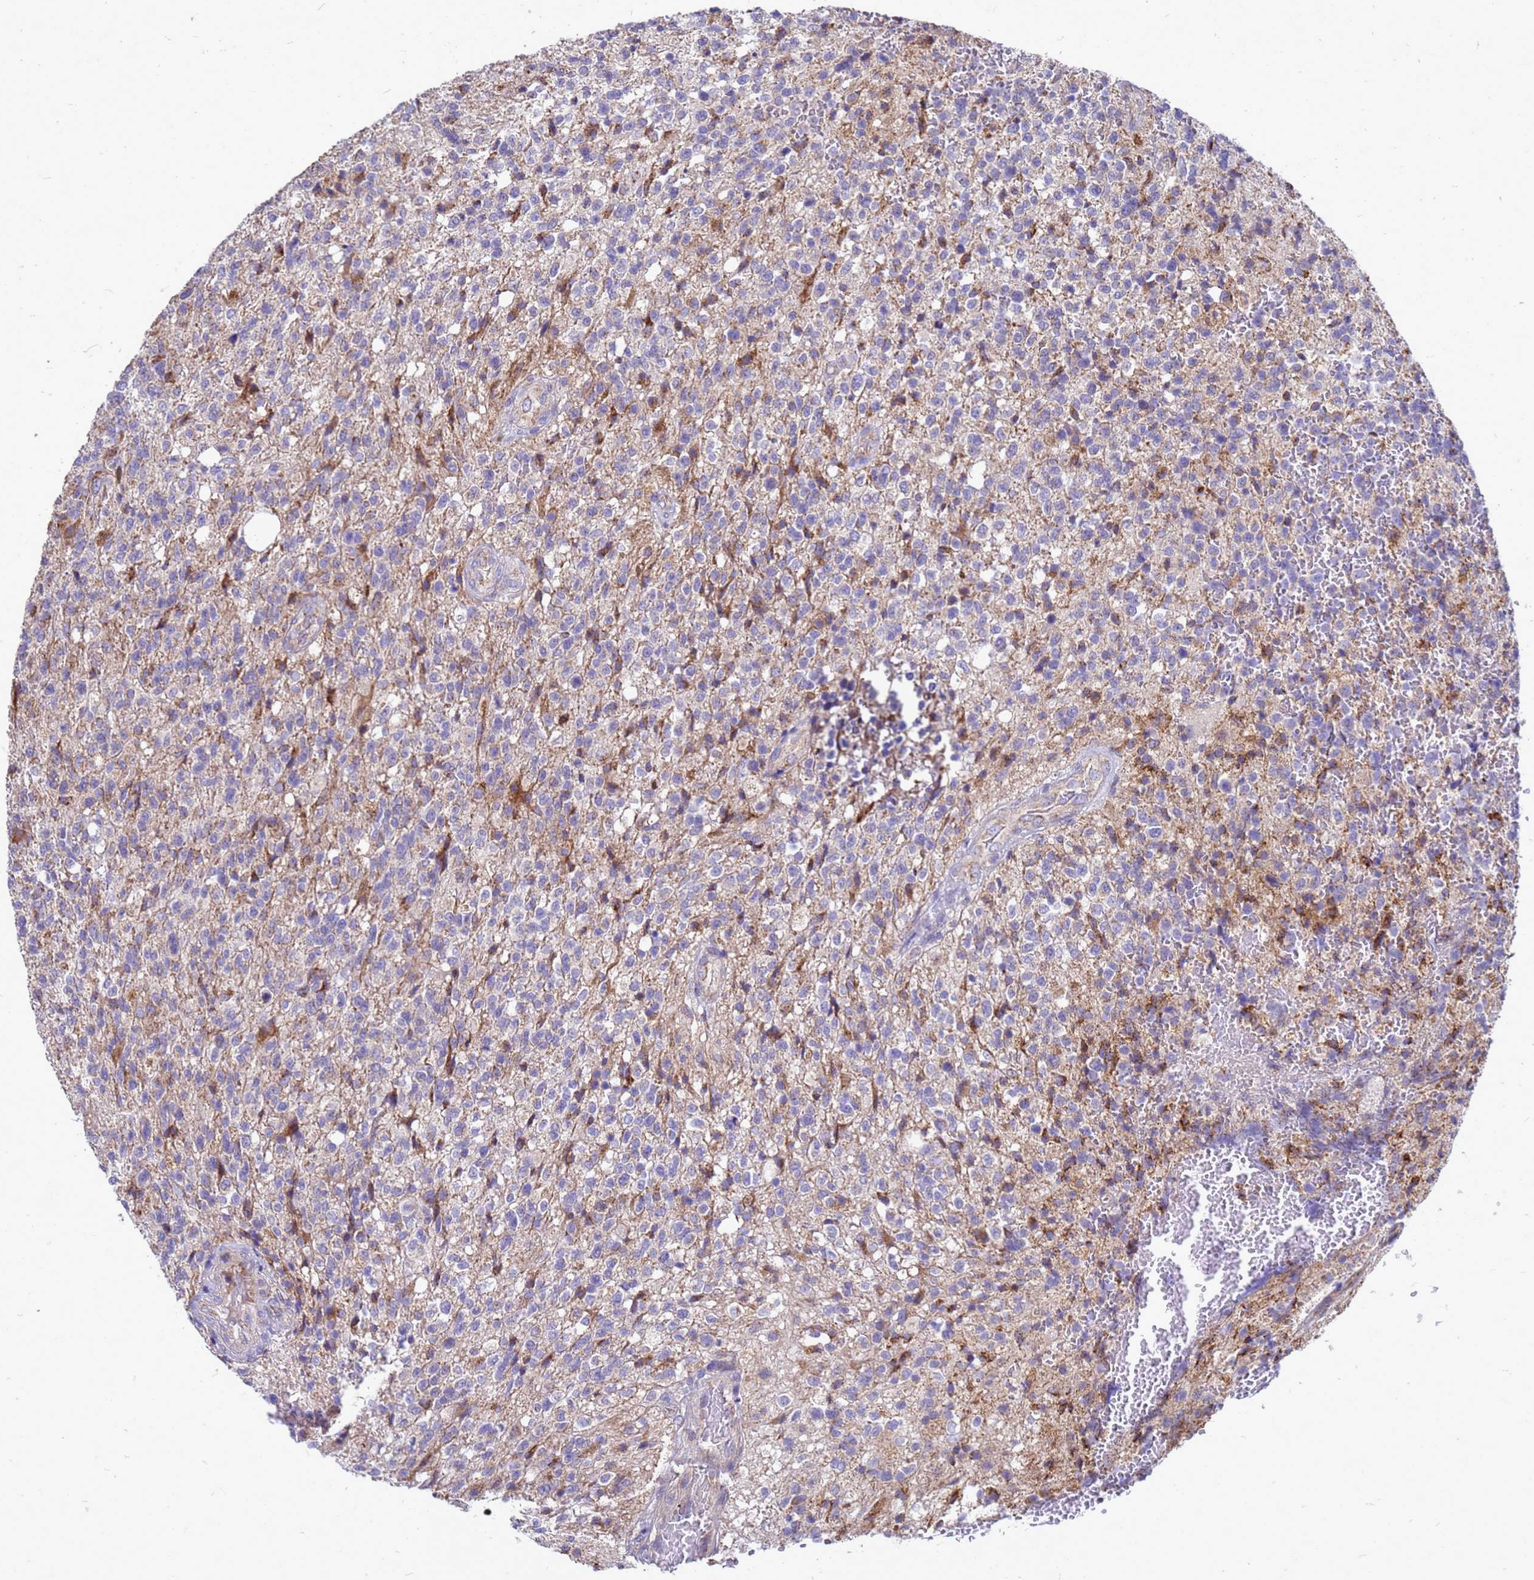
{"staining": {"intensity": "moderate", "quantity": "<25%", "location": "cytoplasmic/membranous"}, "tissue": "glioma", "cell_type": "Tumor cells", "image_type": "cancer", "snomed": [{"axis": "morphology", "description": "Glioma, malignant, High grade"}, {"axis": "topography", "description": "Brain"}], "caption": "About <25% of tumor cells in malignant glioma (high-grade) display moderate cytoplasmic/membranous protein positivity as visualized by brown immunohistochemical staining.", "gene": "CMC4", "patient": {"sex": "male", "age": 56}}